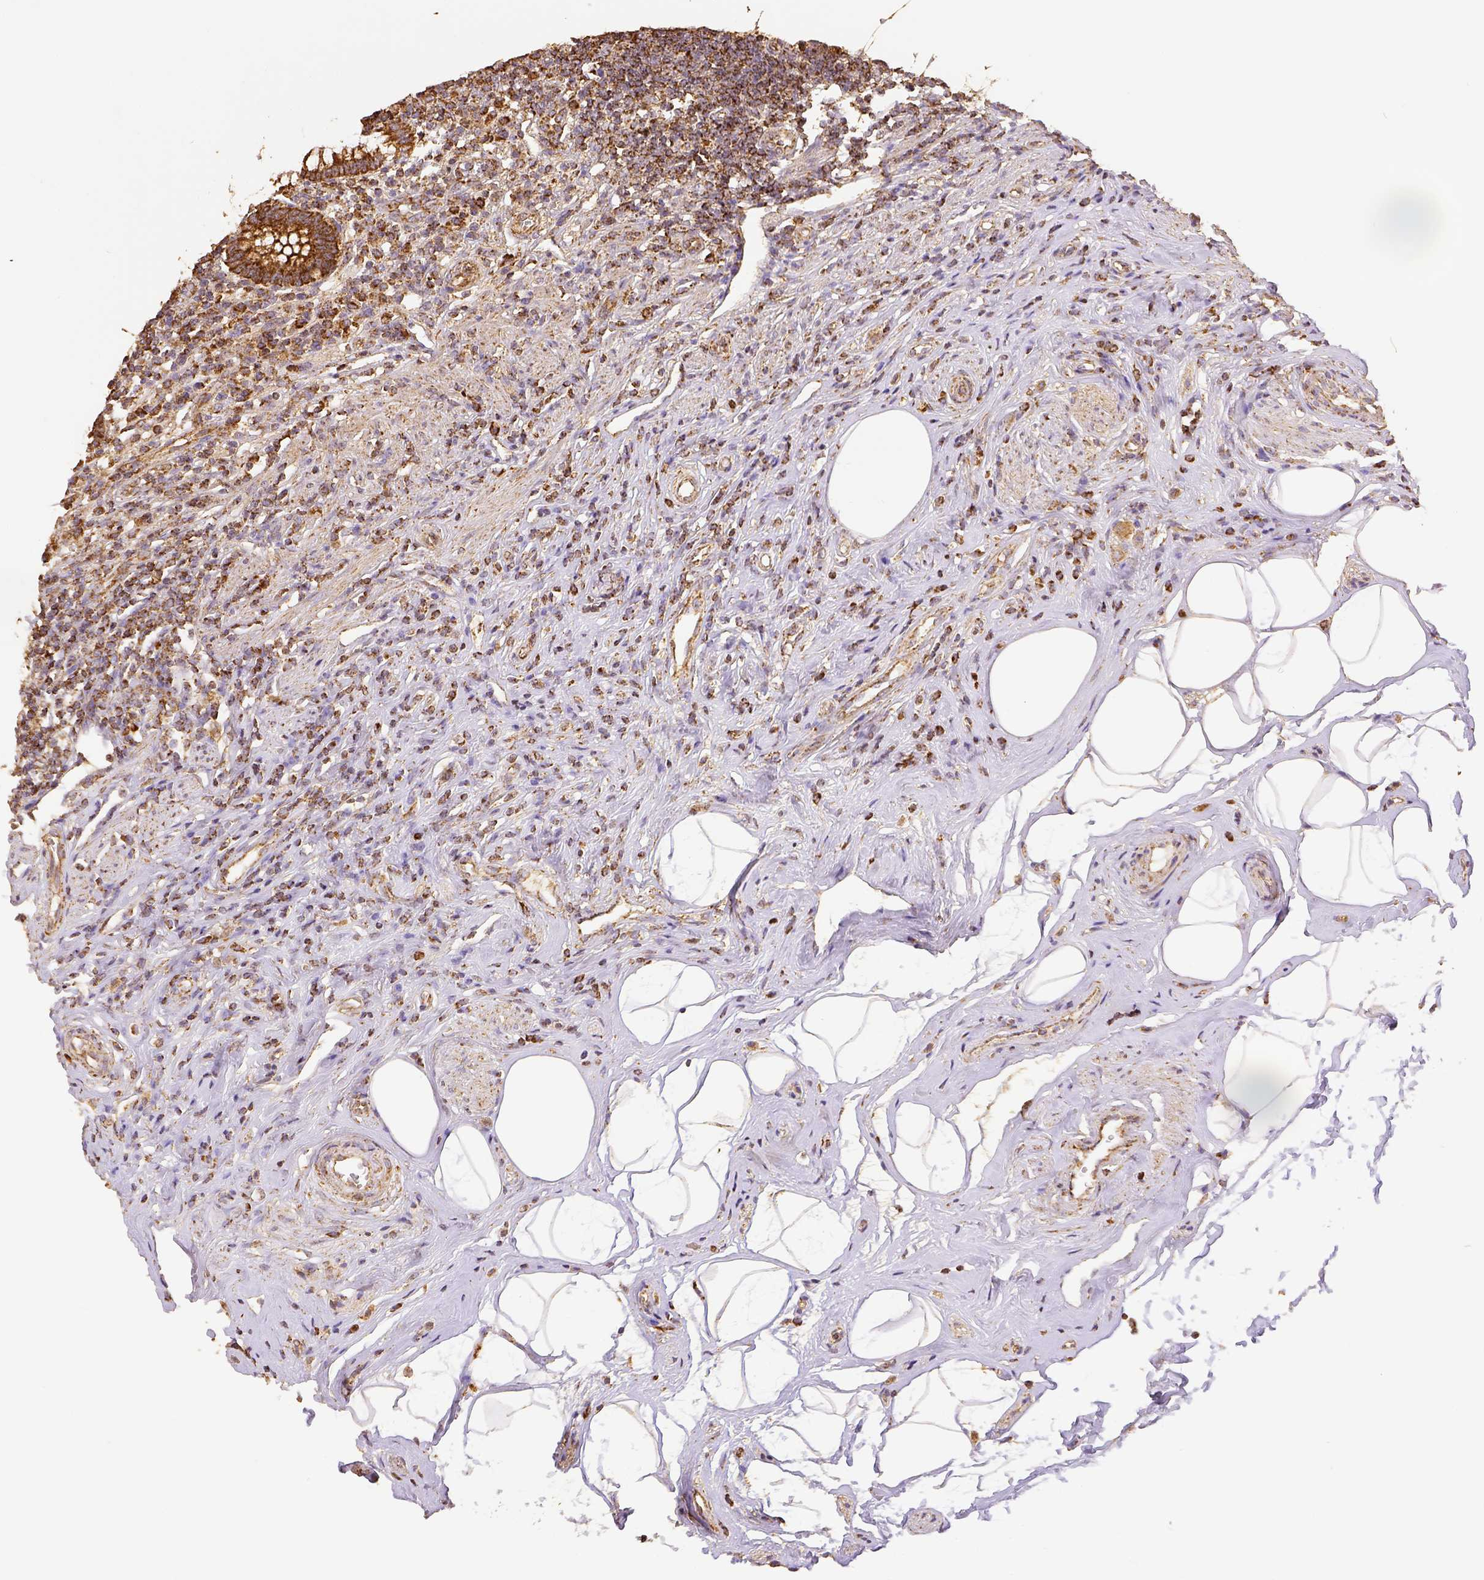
{"staining": {"intensity": "strong", "quantity": ">75%", "location": "cytoplasmic/membranous"}, "tissue": "appendix", "cell_type": "Glandular cells", "image_type": "normal", "snomed": [{"axis": "morphology", "description": "Normal tissue, NOS"}, {"axis": "topography", "description": "Appendix"}], "caption": "Glandular cells exhibit high levels of strong cytoplasmic/membranous positivity in about >75% of cells in unremarkable human appendix.", "gene": "SDHB", "patient": {"sex": "female", "age": 56}}